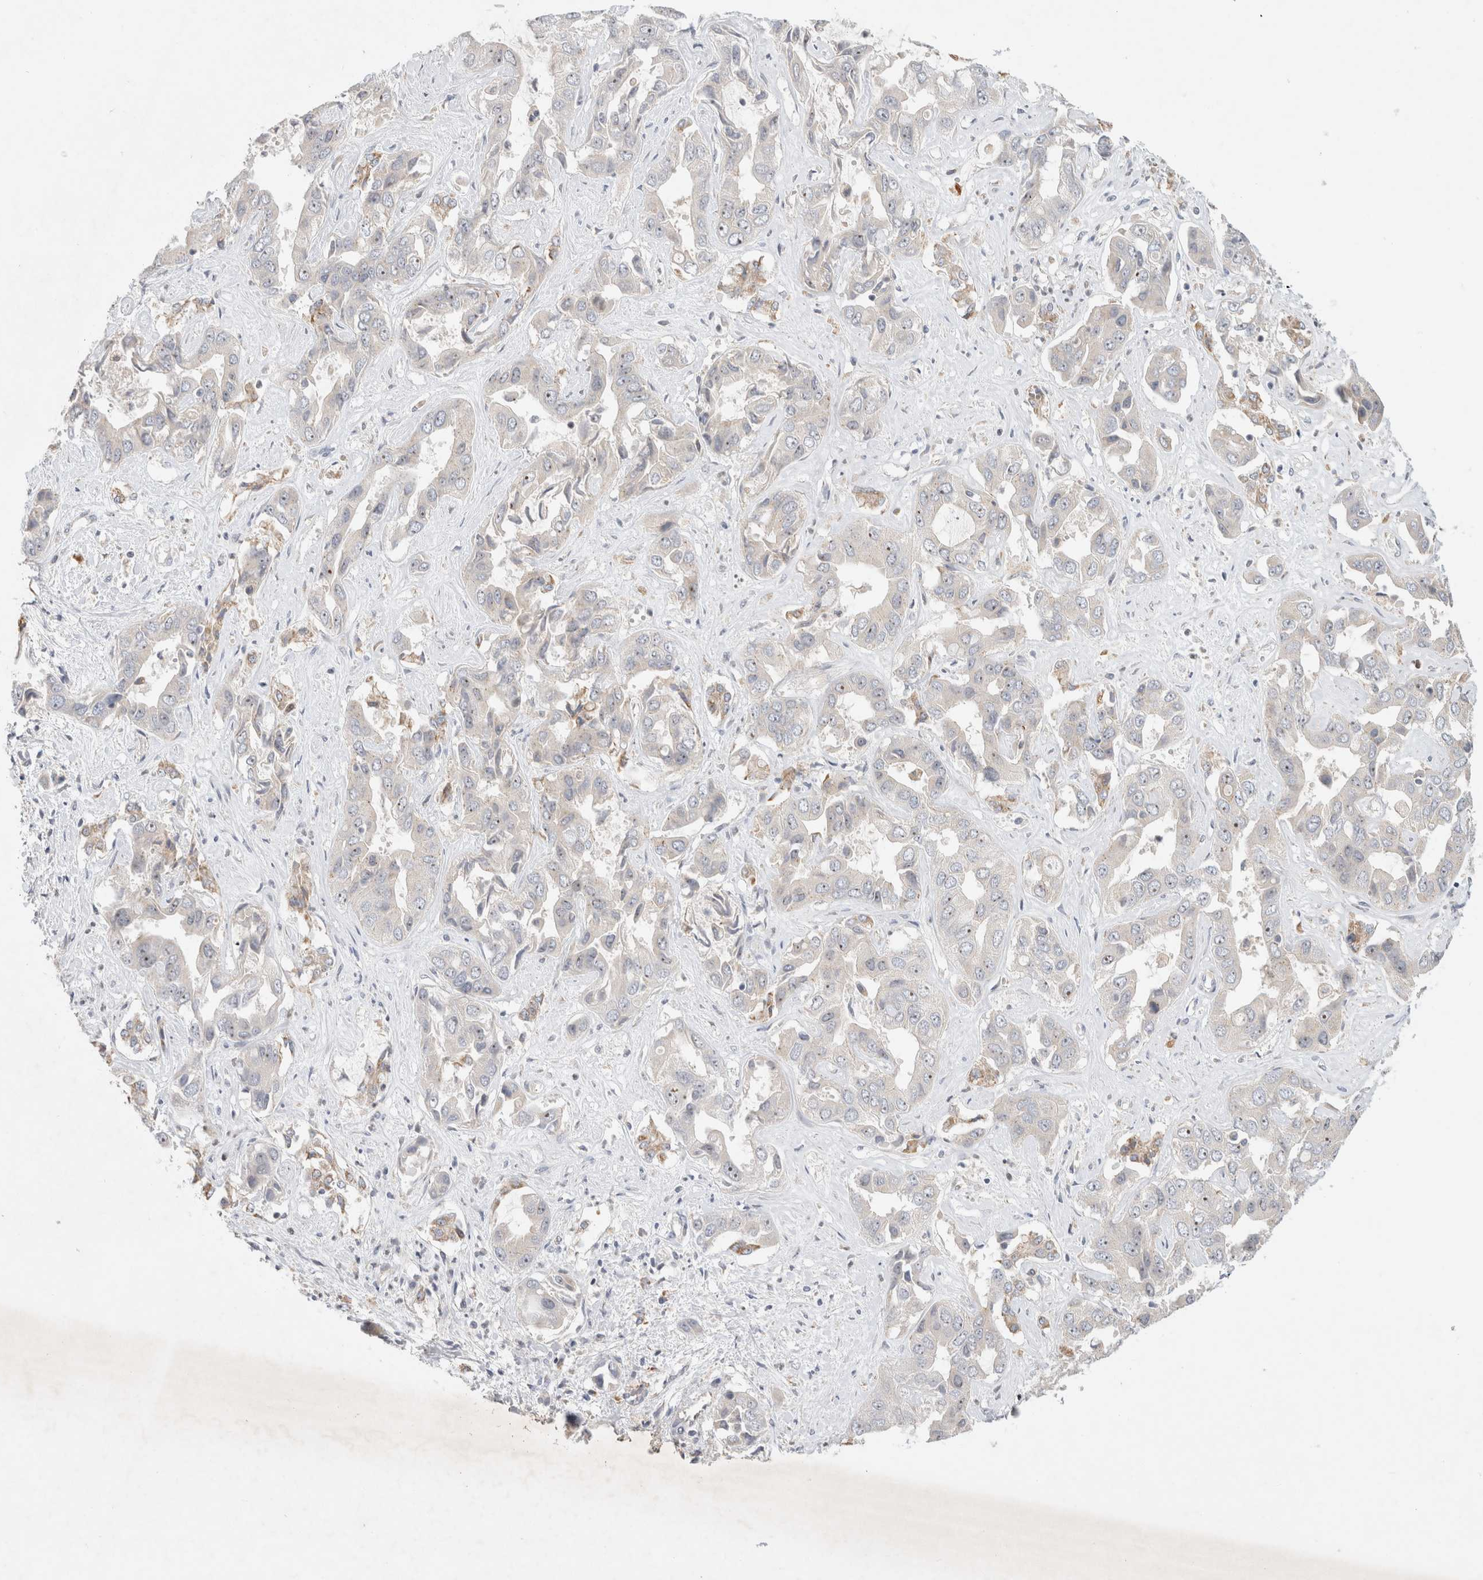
{"staining": {"intensity": "negative", "quantity": "none", "location": "none"}, "tissue": "liver cancer", "cell_type": "Tumor cells", "image_type": "cancer", "snomed": [{"axis": "morphology", "description": "Cholangiocarcinoma"}, {"axis": "topography", "description": "Liver"}], "caption": "This image is of liver cancer stained with IHC to label a protein in brown with the nuclei are counter-stained blue. There is no expression in tumor cells.", "gene": "NEDD4L", "patient": {"sex": "female", "age": 52}}